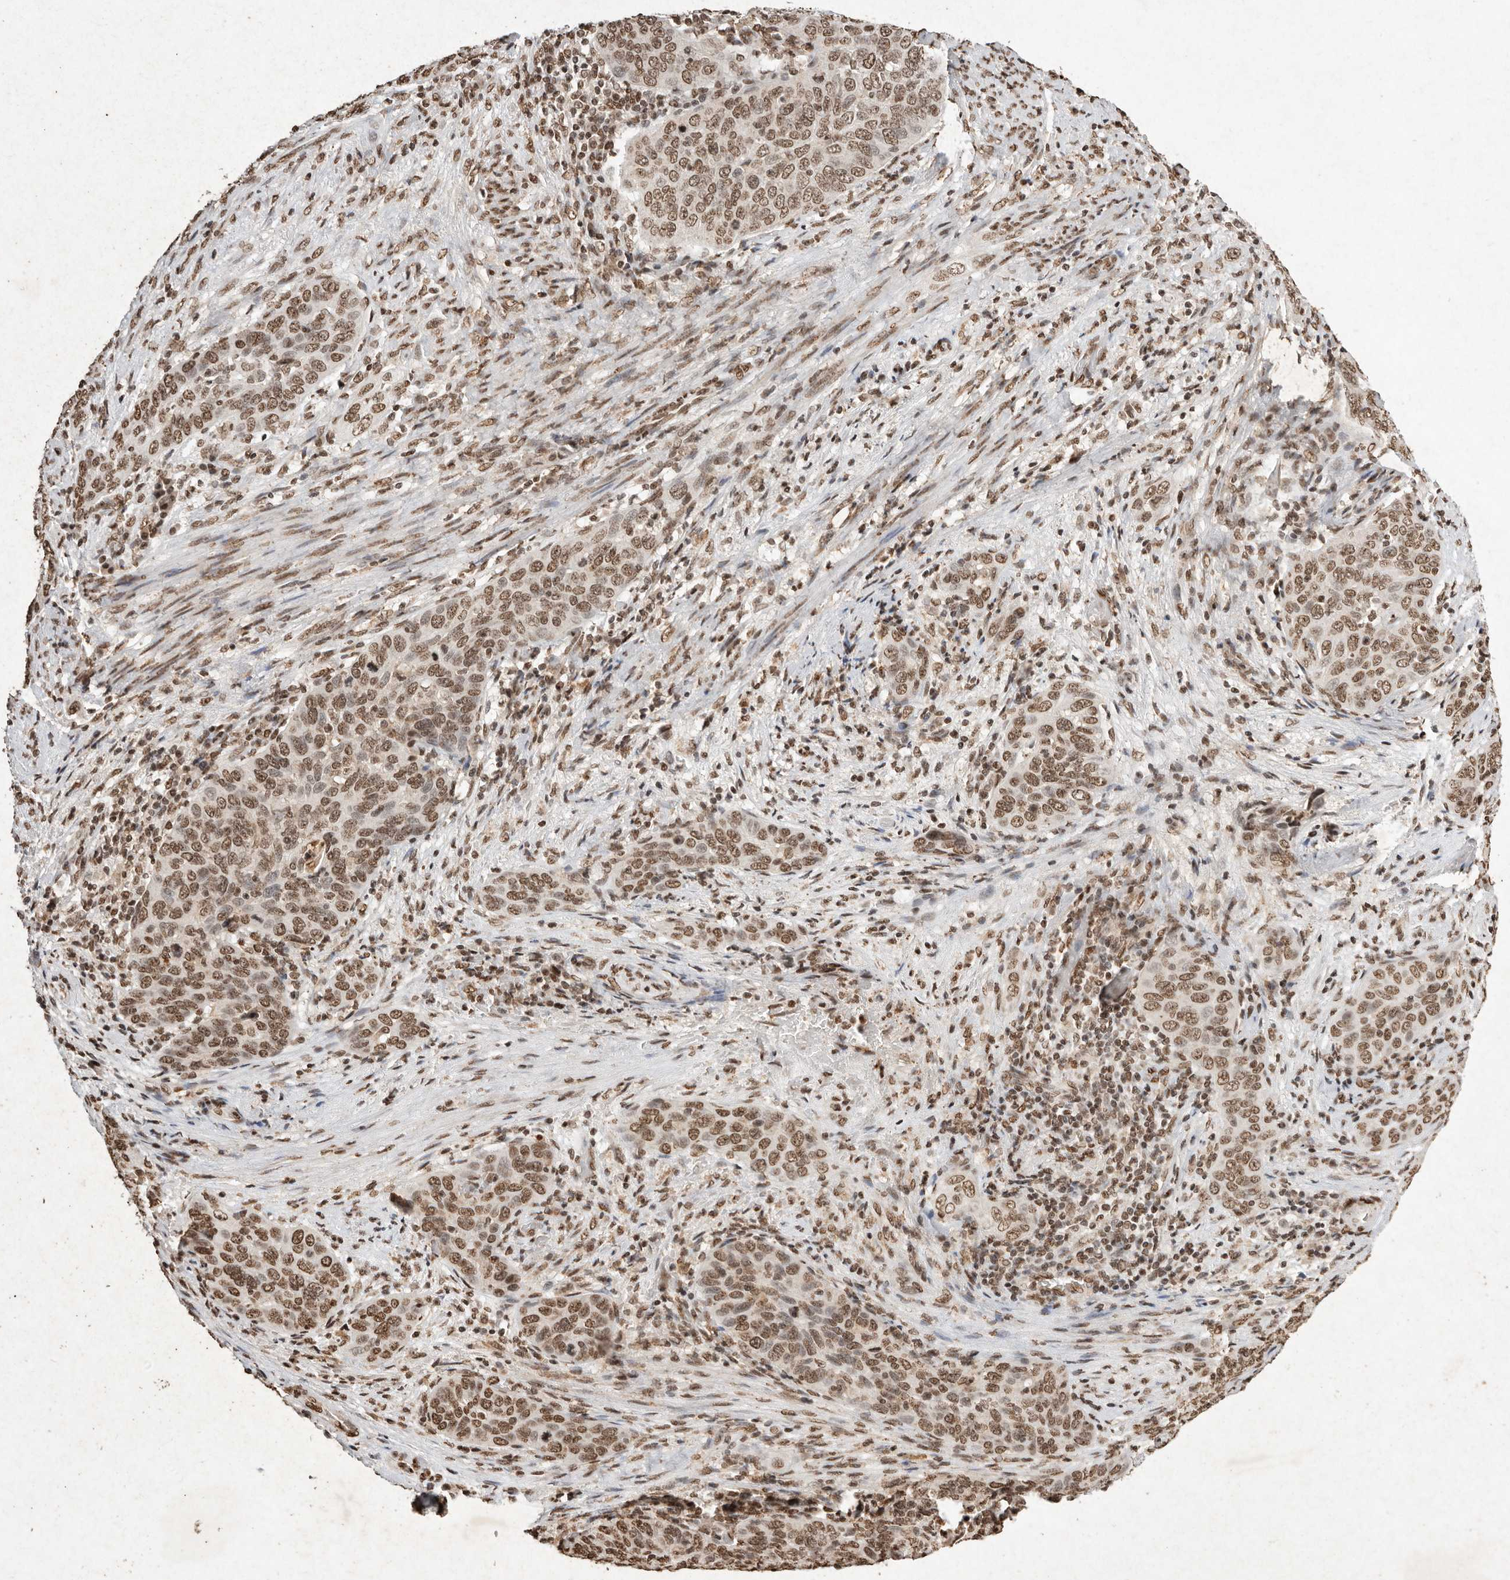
{"staining": {"intensity": "moderate", "quantity": ">75%", "location": "nuclear"}, "tissue": "cervical cancer", "cell_type": "Tumor cells", "image_type": "cancer", "snomed": [{"axis": "morphology", "description": "Squamous cell carcinoma, NOS"}, {"axis": "topography", "description": "Cervix"}], "caption": "IHC histopathology image of neoplastic tissue: squamous cell carcinoma (cervical) stained using immunohistochemistry demonstrates medium levels of moderate protein expression localized specifically in the nuclear of tumor cells, appearing as a nuclear brown color.", "gene": "NKX3-2", "patient": {"sex": "female", "age": 60}}